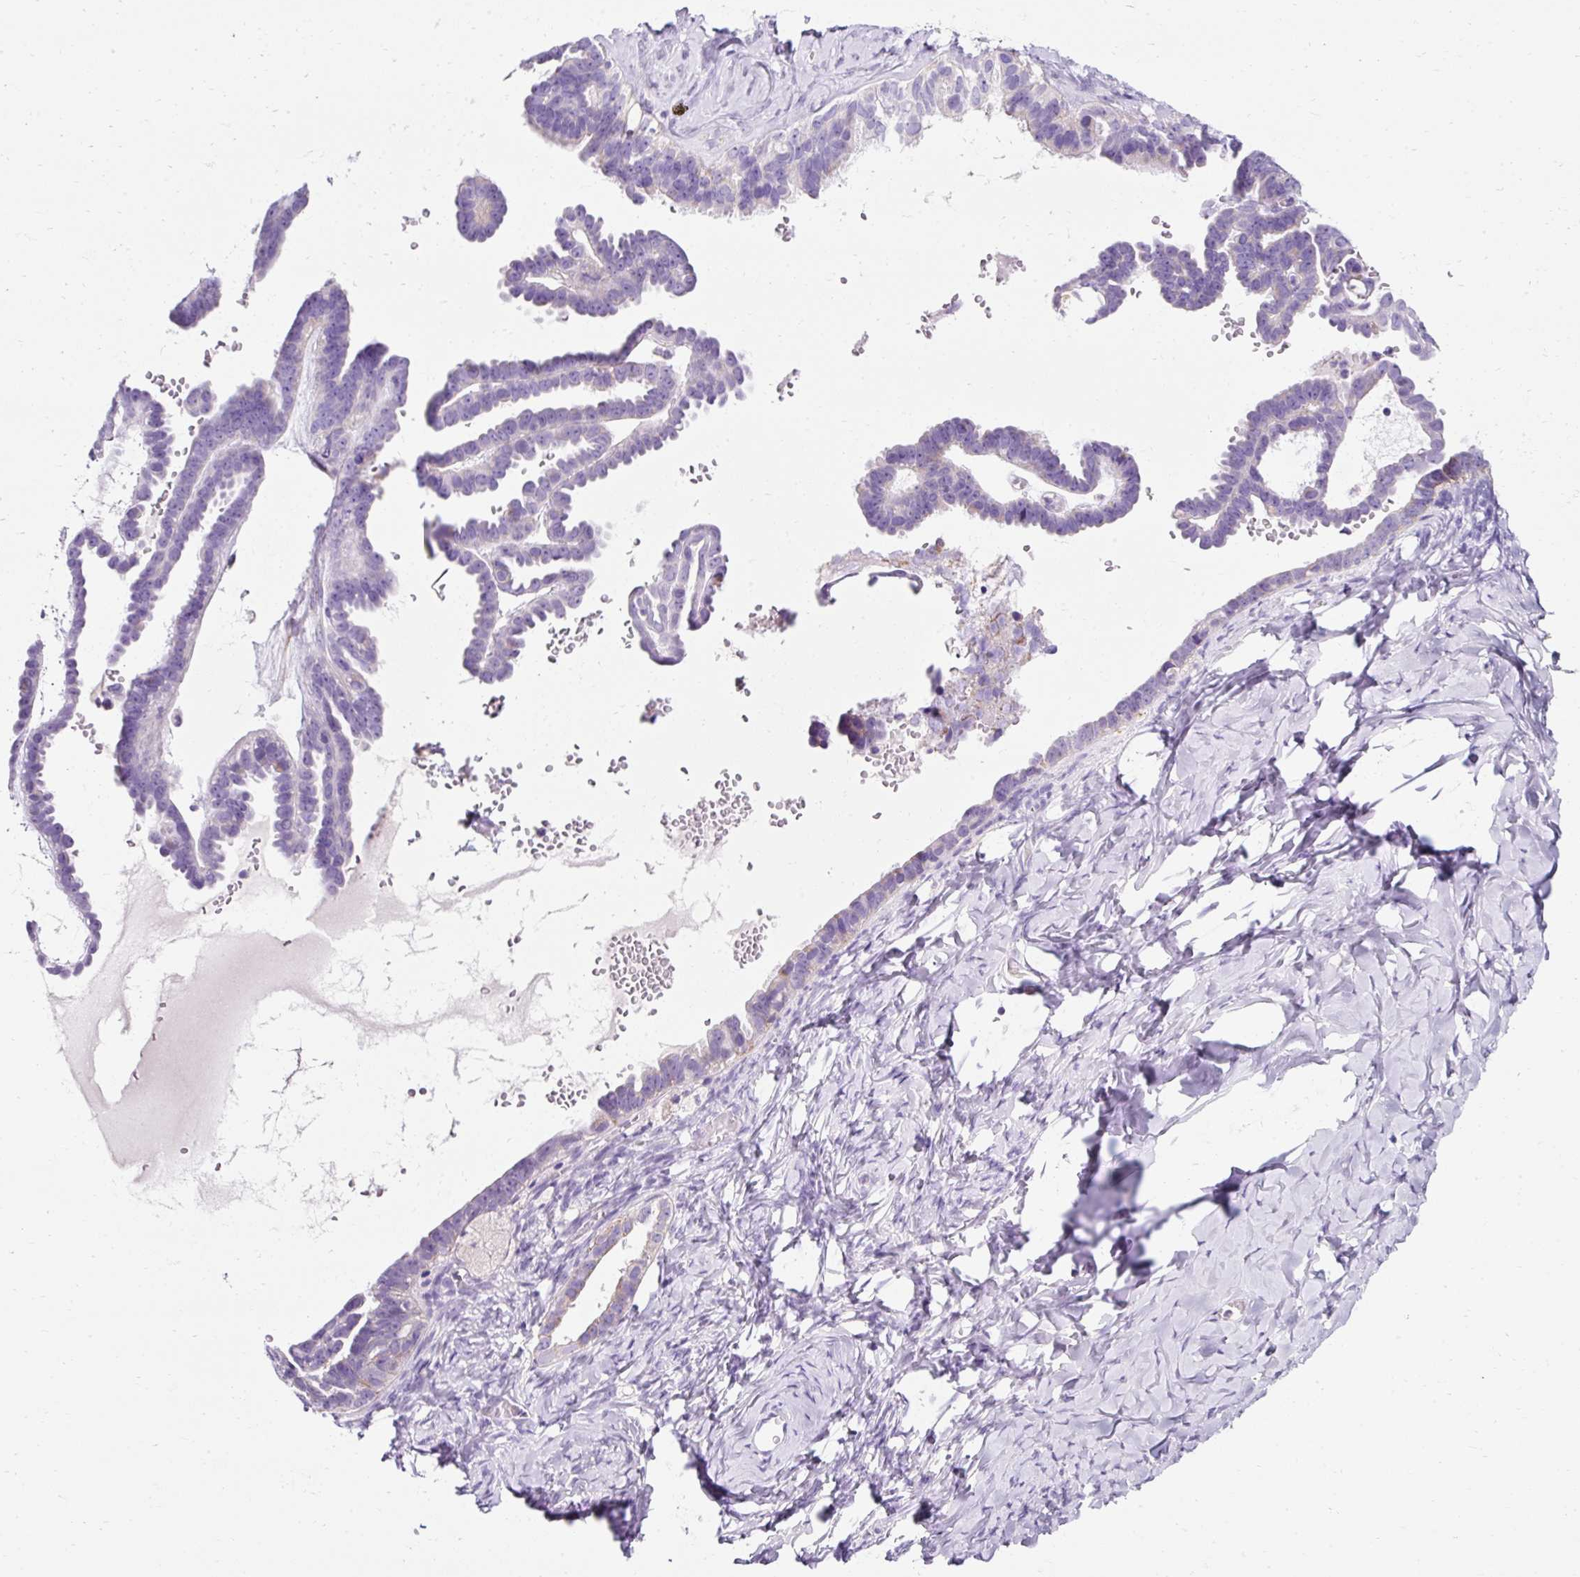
{"staining": {"intensity": "negative", "quantity": "none", "location": "none"}, "tissue": "ovarian cancer", "cell_type": "Tumor cells", "image_type": "cancer", "snomed": [{"axis": "morphology", "description": "Cystadenocarcinoma, serous, NOS"}, {"axis": "topography", "description": "Ovary"}], "caption": "A micrograph of human ovarian cancer is negative for staining in tumor cells.", "gene": "PLPP2", "patient": {"sex": "female", "age": 69}}